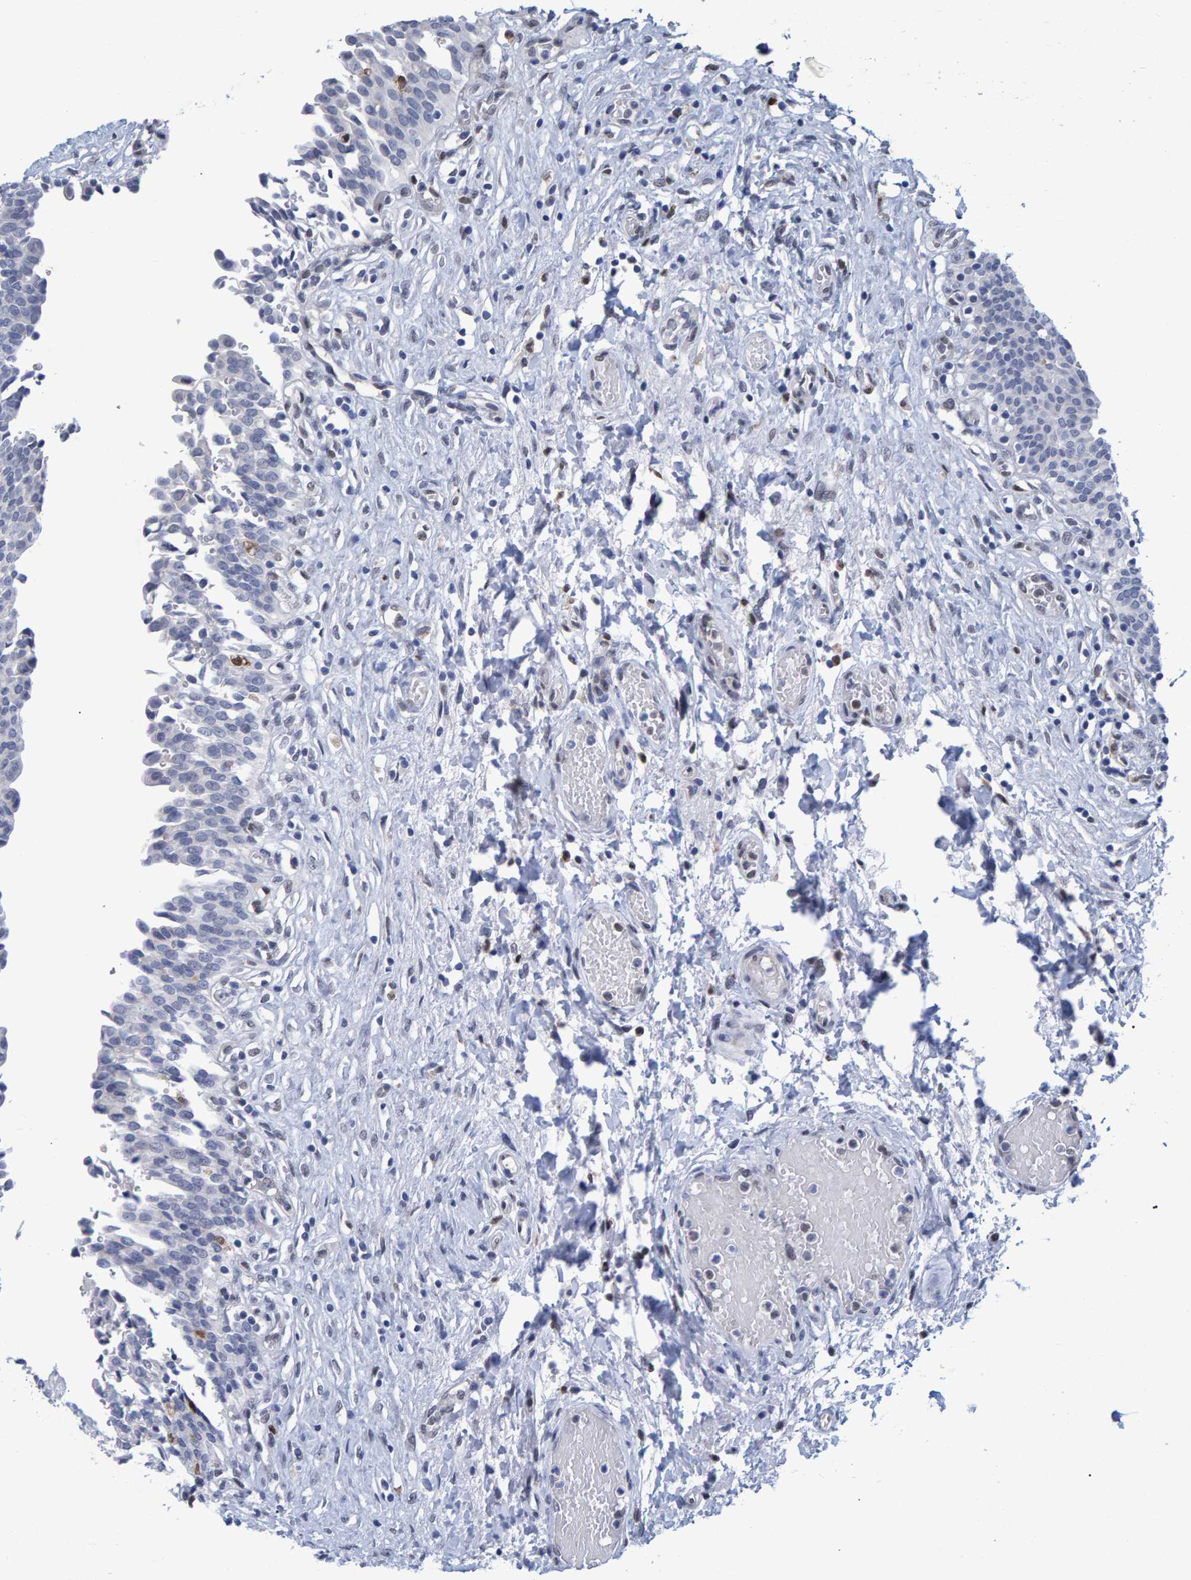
{"staining": {"intensity": "negative", "quantity": "none", "location": "none"}, "tissue": "urinary bladder", "cell_type": "Urothelial cells", "image_type": "normal", "snomed": [{"axis": "morphology", "description": "Urothelial carcinoma, High grade"}, {"axis": "topography", "description": "Urinary bladder"}], "caption": "Immunohistochemistry (IHC) of normal urinary bladder exhibits no staining in urothelial cells. The staining is performed using DAB (3,3'-diaminobenzidine) brown chromogen with nuclei counter-stained in using hematoxylin.", "gene": "QKI", "patient": {"sex": "male", "age": 46}}